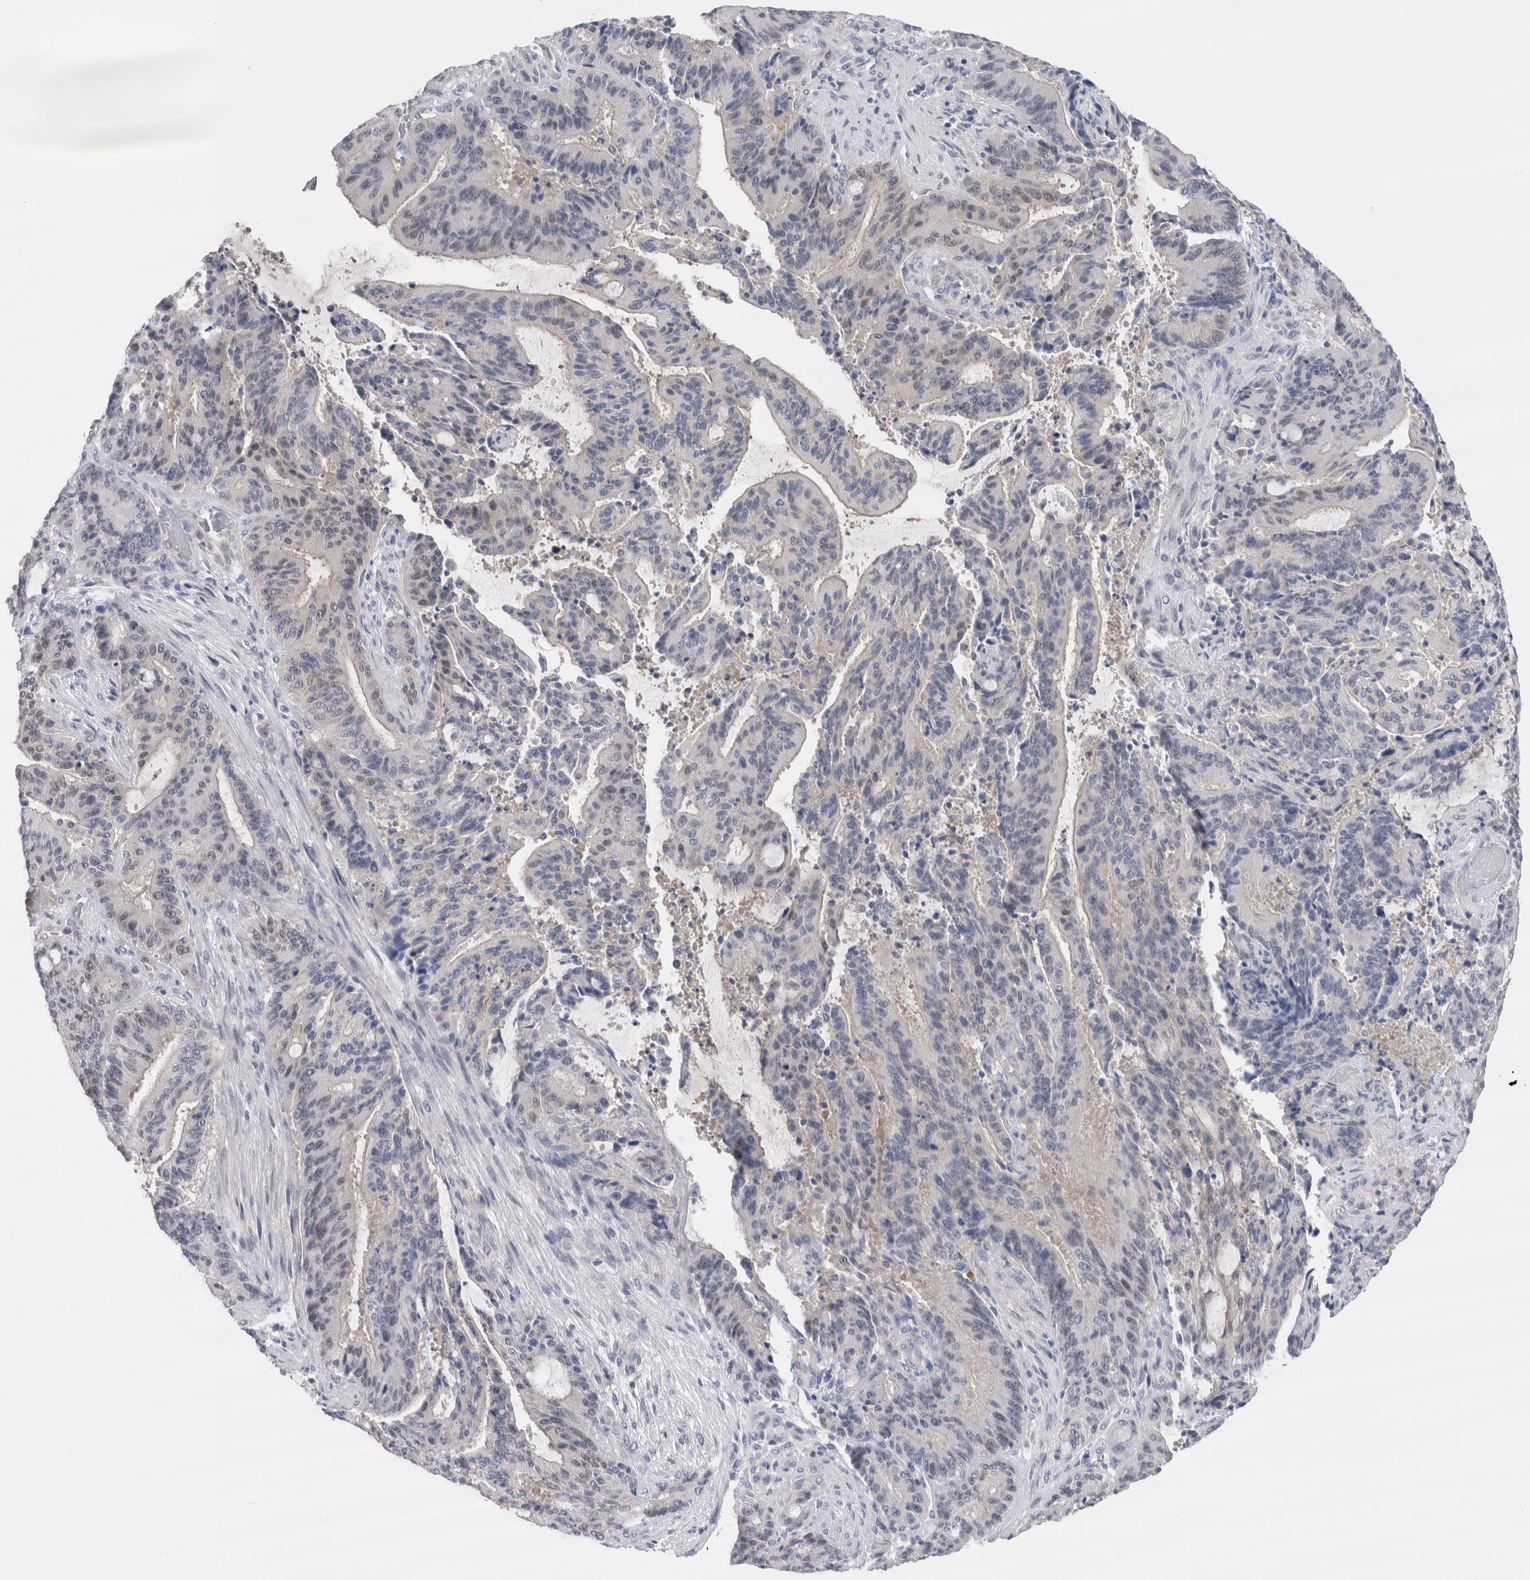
{"staining": {"intensity": "negative", "quantity": "none", "location": "none"}, "tissue": "liver cancer", "cell_type": "Tumor cells", "image_type": "cancer", "snomed": [{"axis": "morphology", "description": "Normal tissue, NOS"}, {"axis": "morphology", "description": "Cholangiocarcinoma"}, {"axis": "topography", "description": "Liver"}, {"axis": "topography", "description": "Peripheral nerve tissue"}], "caption": "IHC image of neoplastic tissue: cholangiocarcinoma (liver) stained with DAB (3,3'-diaminobenzidine) reveals no significant protein expression in tumor cells. The staining was performed using DAB to visualize the protein expression in brown, while the nuclei were stained in blue with hematoxylin (Magnification: 20x).", "gene": "LURAP1L", "patient": {"sex": "female", "age": 73}}